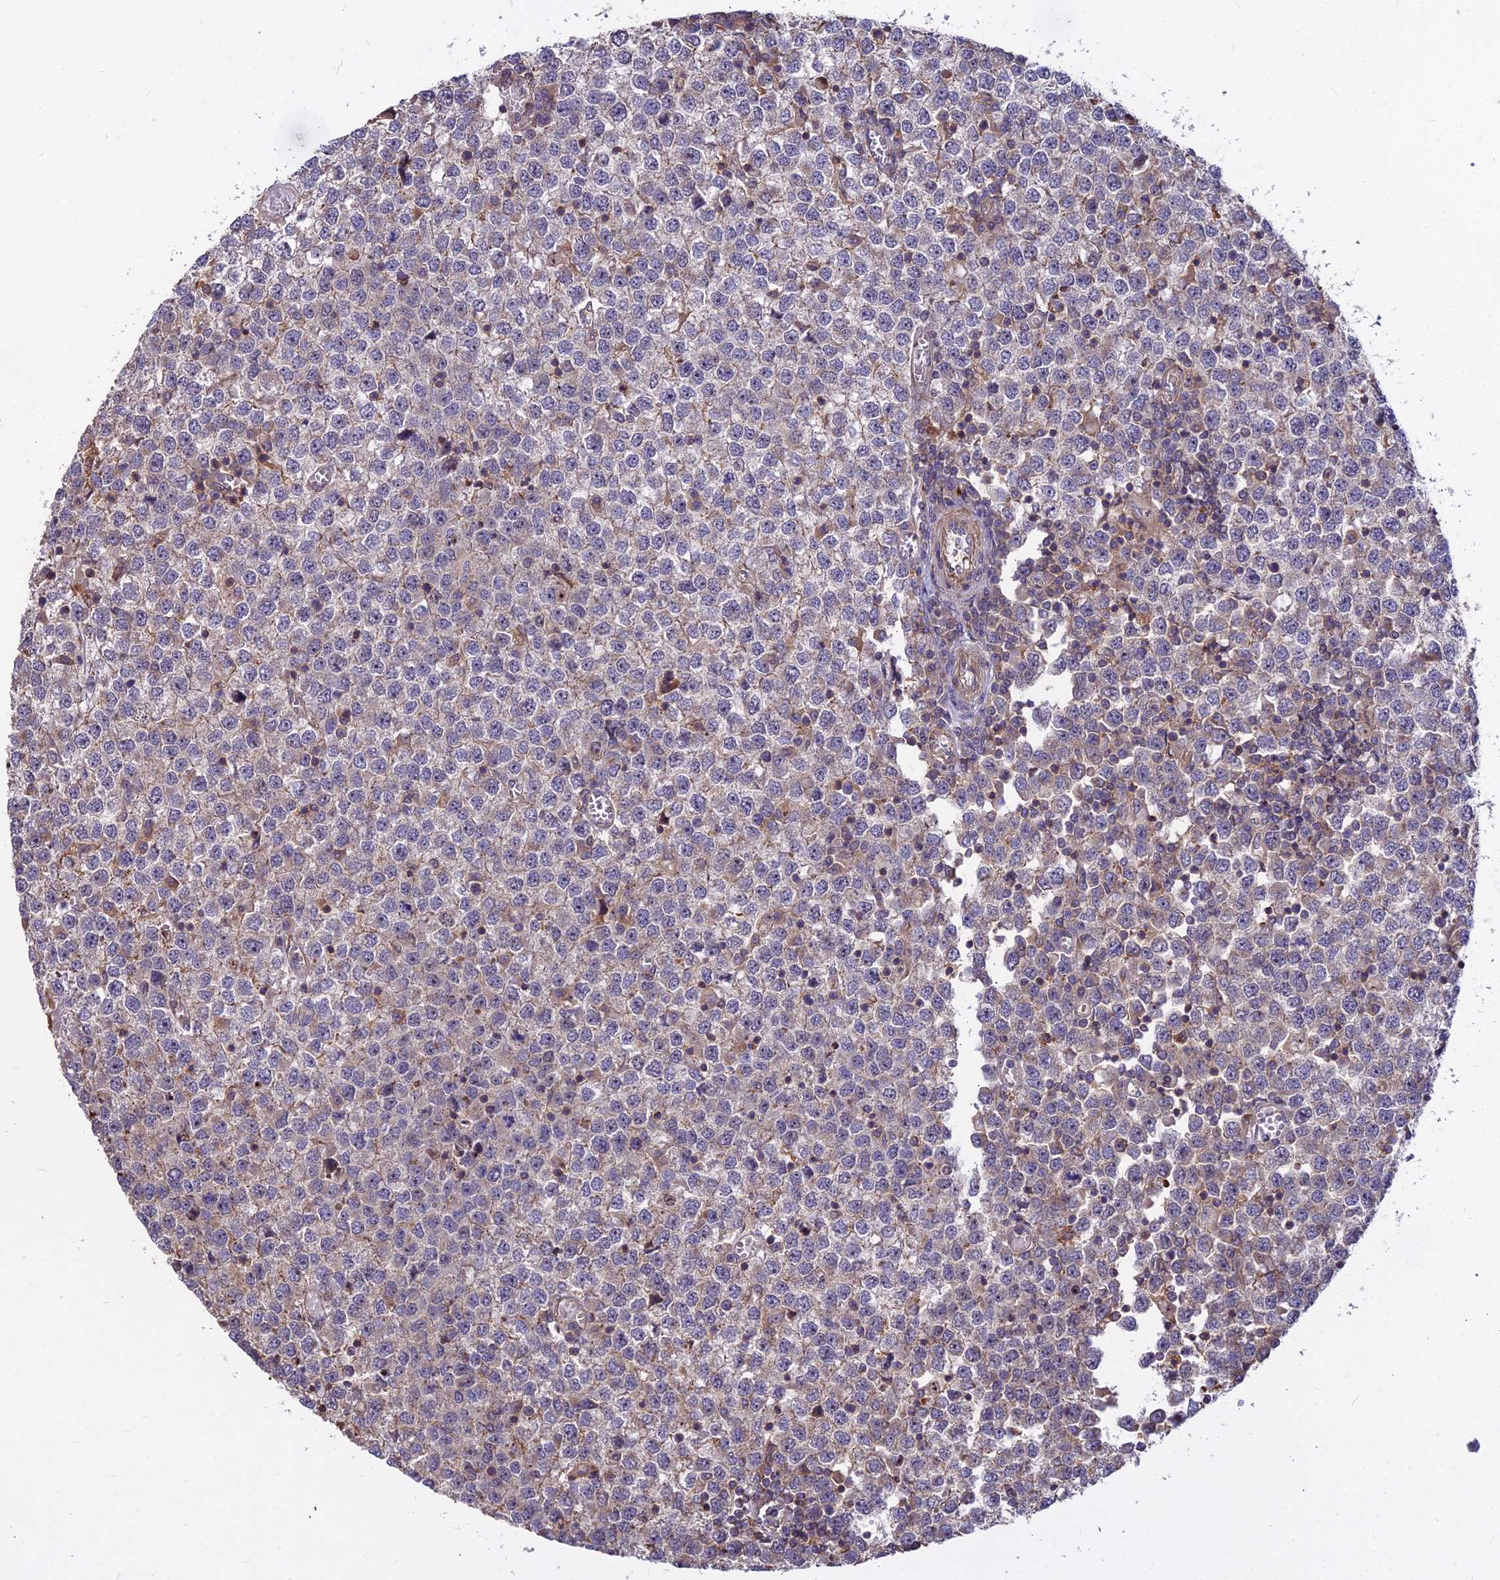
{"staining": {"intensity": "weak", "quantity": "25%-75%", "location": "cytoplasmic/membranous"}, "tissue": "testis cancer", "cell_type": "Tumor cells", "image_type": "cancer", "snomed": [{"axis": "morphology", "description": "Seminoma, NOS"}, {"axis": "topography", "description": "Testis"}], "caption": "A brown stain highlights weak cytoplasmic/membranous positivity of a protein in human seminoma (testis) tumor cells. (Stains: DAB (3,3'-diaminobenzidine) in brown, nuclei in blue, Microscopy: brightfield microscopy at high magnification).", "gene": "TCEA3", "patient": {"sex": "male", "age": 65}}